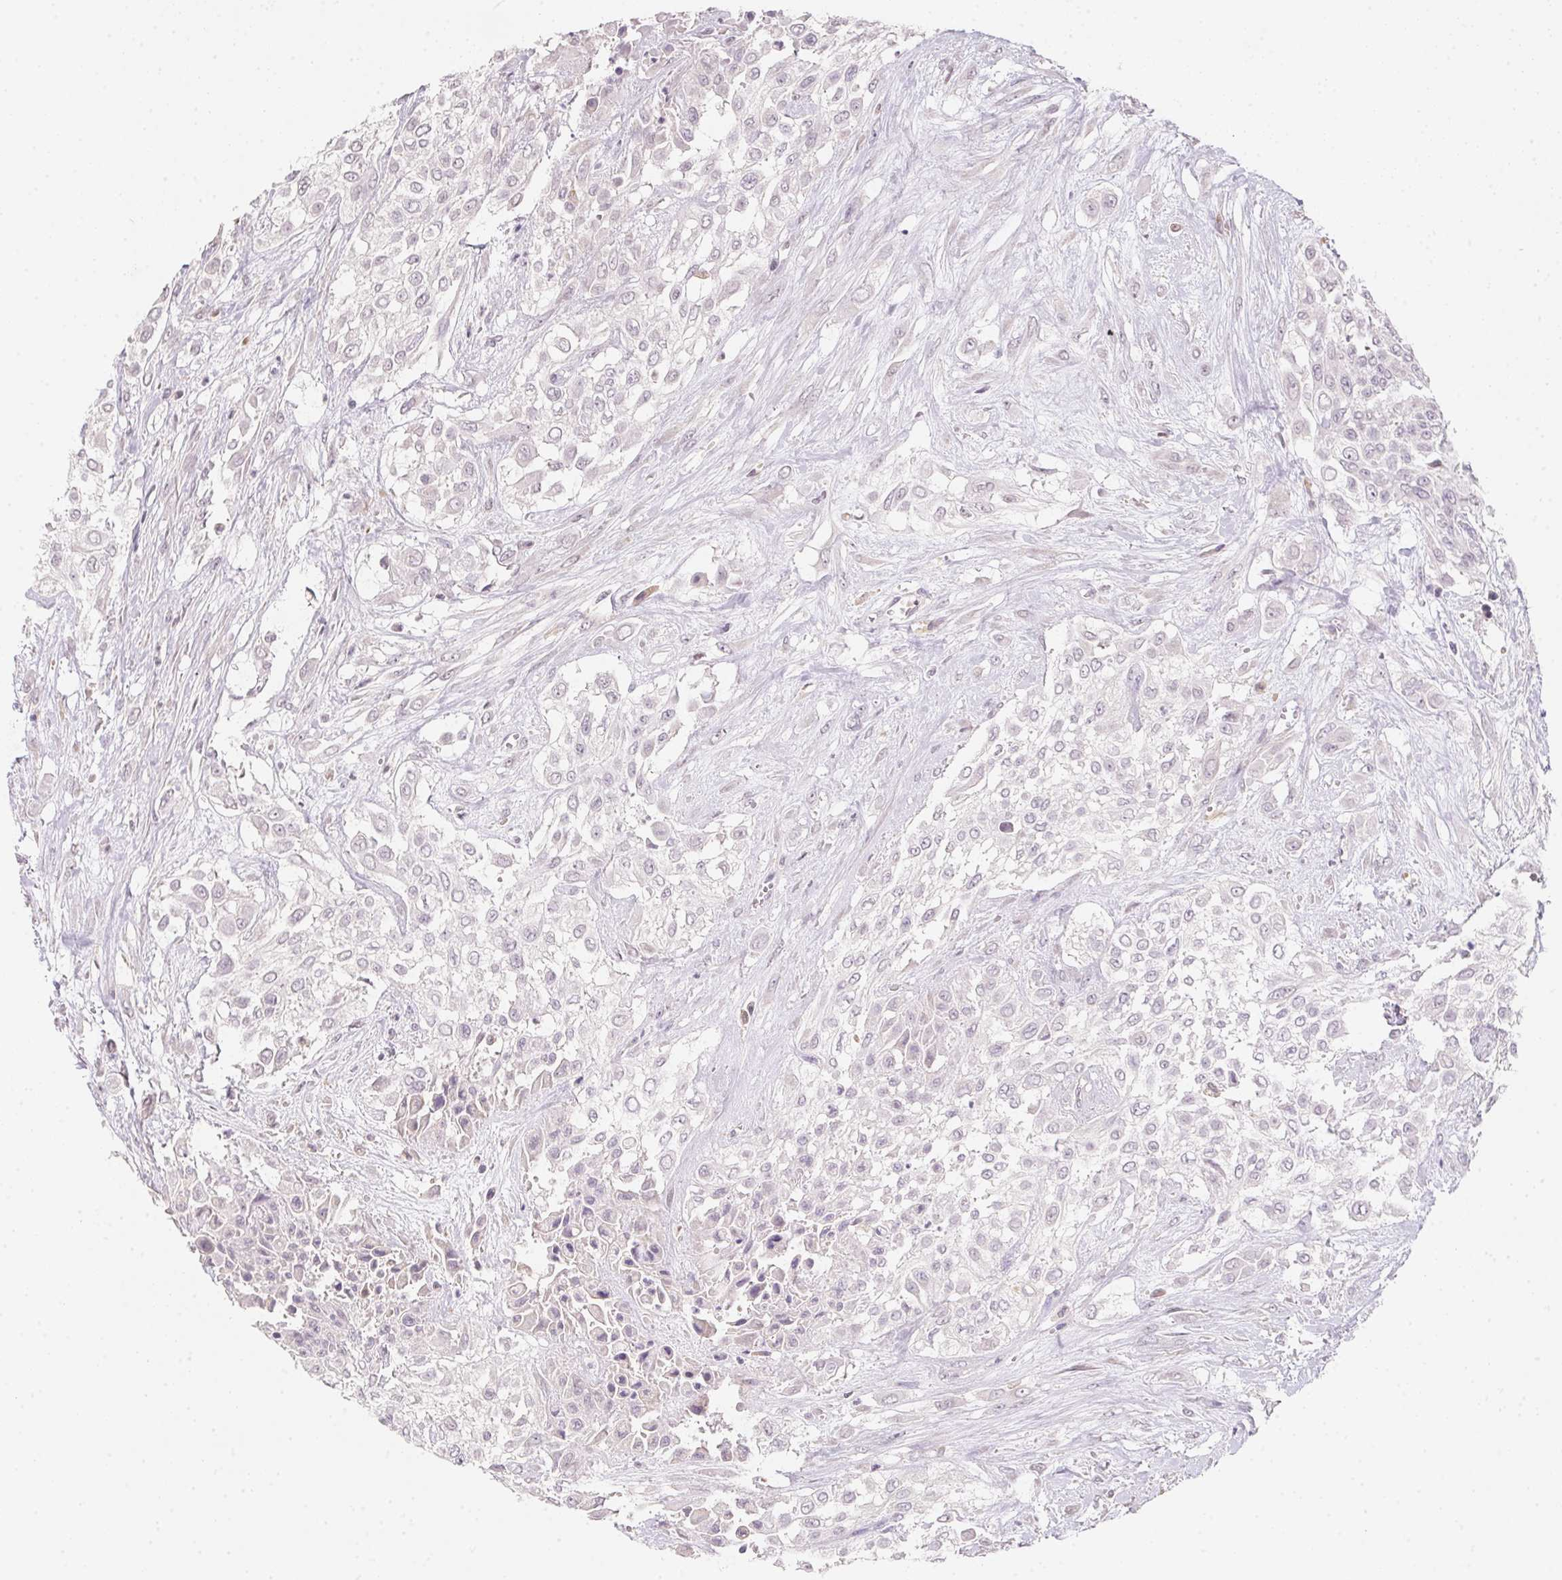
{"staining": {"intensity": "negative", "quantity": "none", "location": "none"}, "tissue": "urothelial cancer", "cell_type": "Tumor cells", "image_type": "cancer", "snomed": [{"axis": "morphology", "description": "Urothelial carcinoma, High grade"}, {"axis": "topography", "description": "Urinary bladder"}], "caption": "An immunohistochemistry image of urothelial carcinoma (high-grade) is shown. There is no staining in tumor cells of urothelial carcinoma (high-grade). (Brightfield microscopy of DAB immunohistochemistry at high magnification).", "gene": "SLC6A18", "patient": {"sex": "male", "age": 57}}